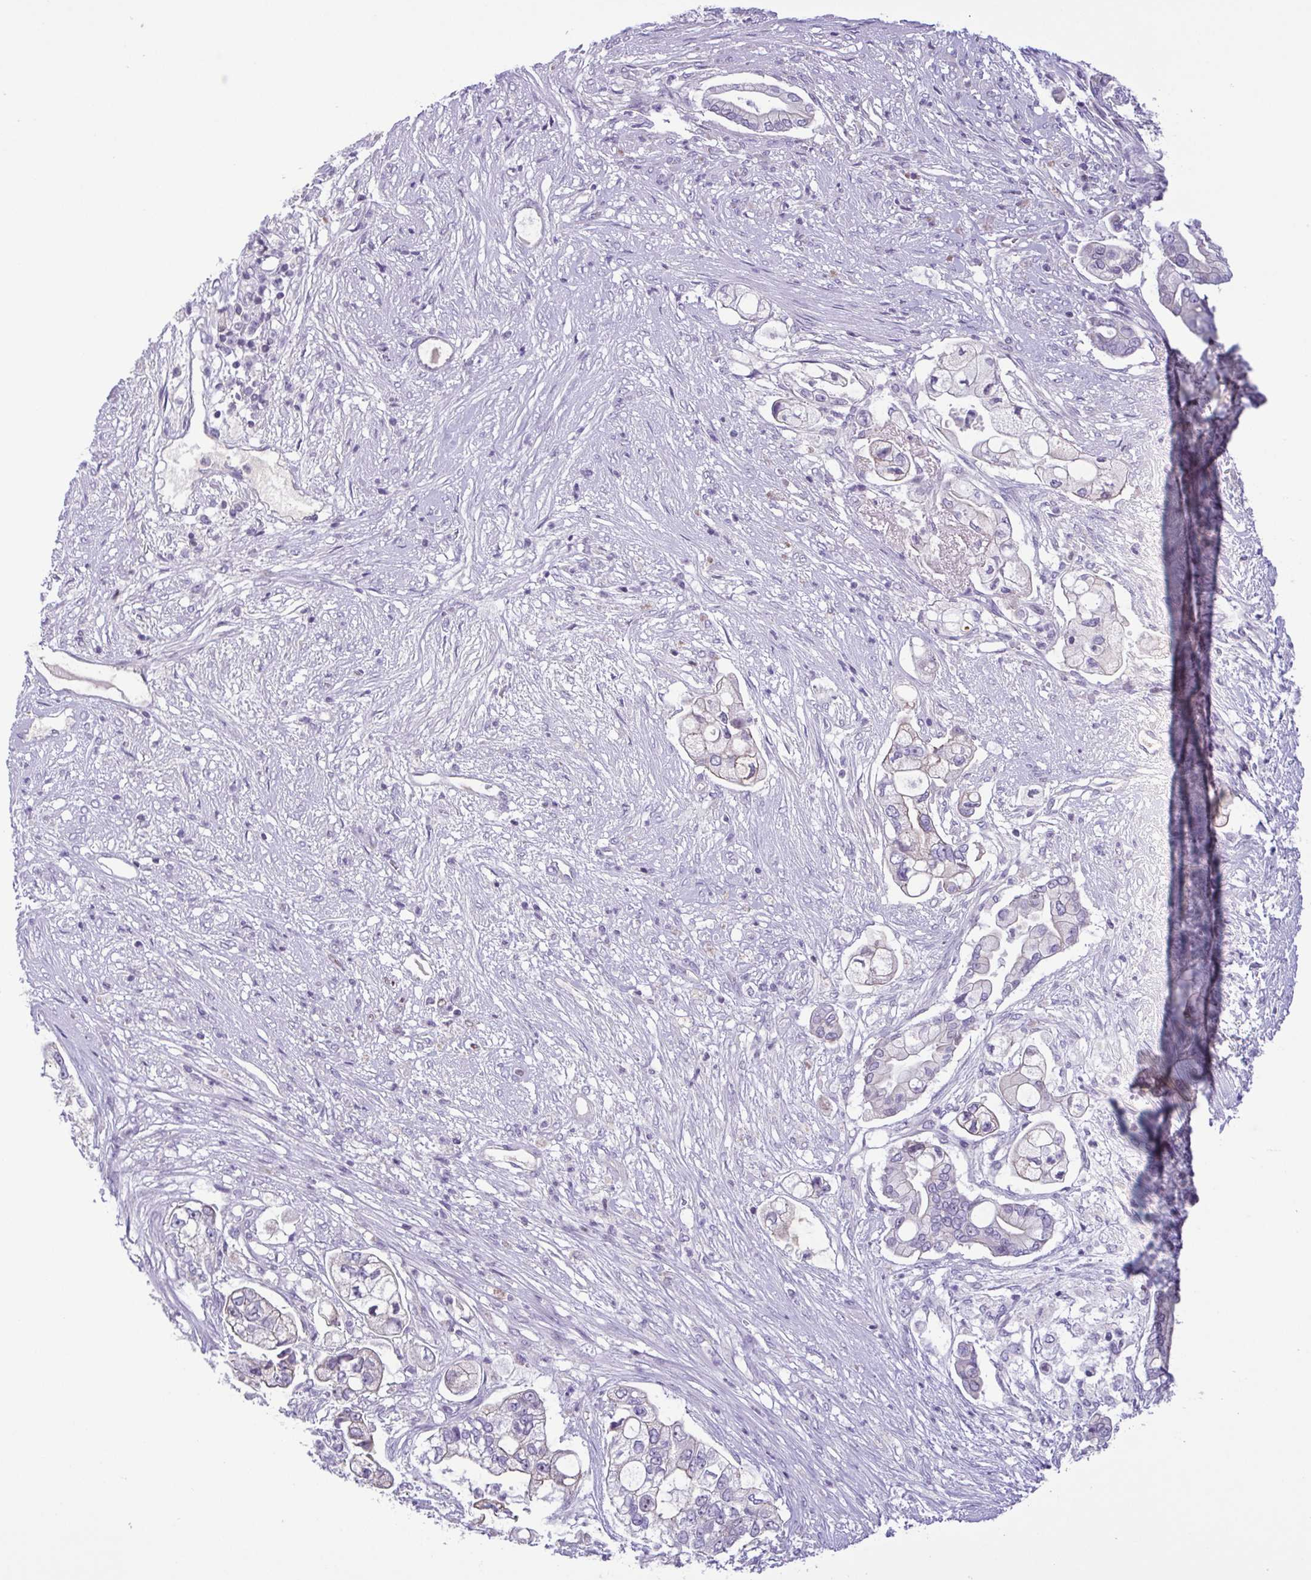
{"staining": {"intensity": "negative", "quantity": "none", "location": "none"}, "tissue": "pancreatic cancer", "cell_type": "Tumor cells", "image_type": "cancer", "snomed": [{"axis": "morphology", "description": "Adenocarcinoma, NOS"}, {"axis": "topography", "description": "Pancreas"}], "caption": "The immunohistochemistry histopathology image has no significant staining in tumor cells of pancreatic adenocarcinoma tissue. Nuclei are stained in blue.", "gene": "IRF1", "patient": {"sex": "female", "age": 69}}